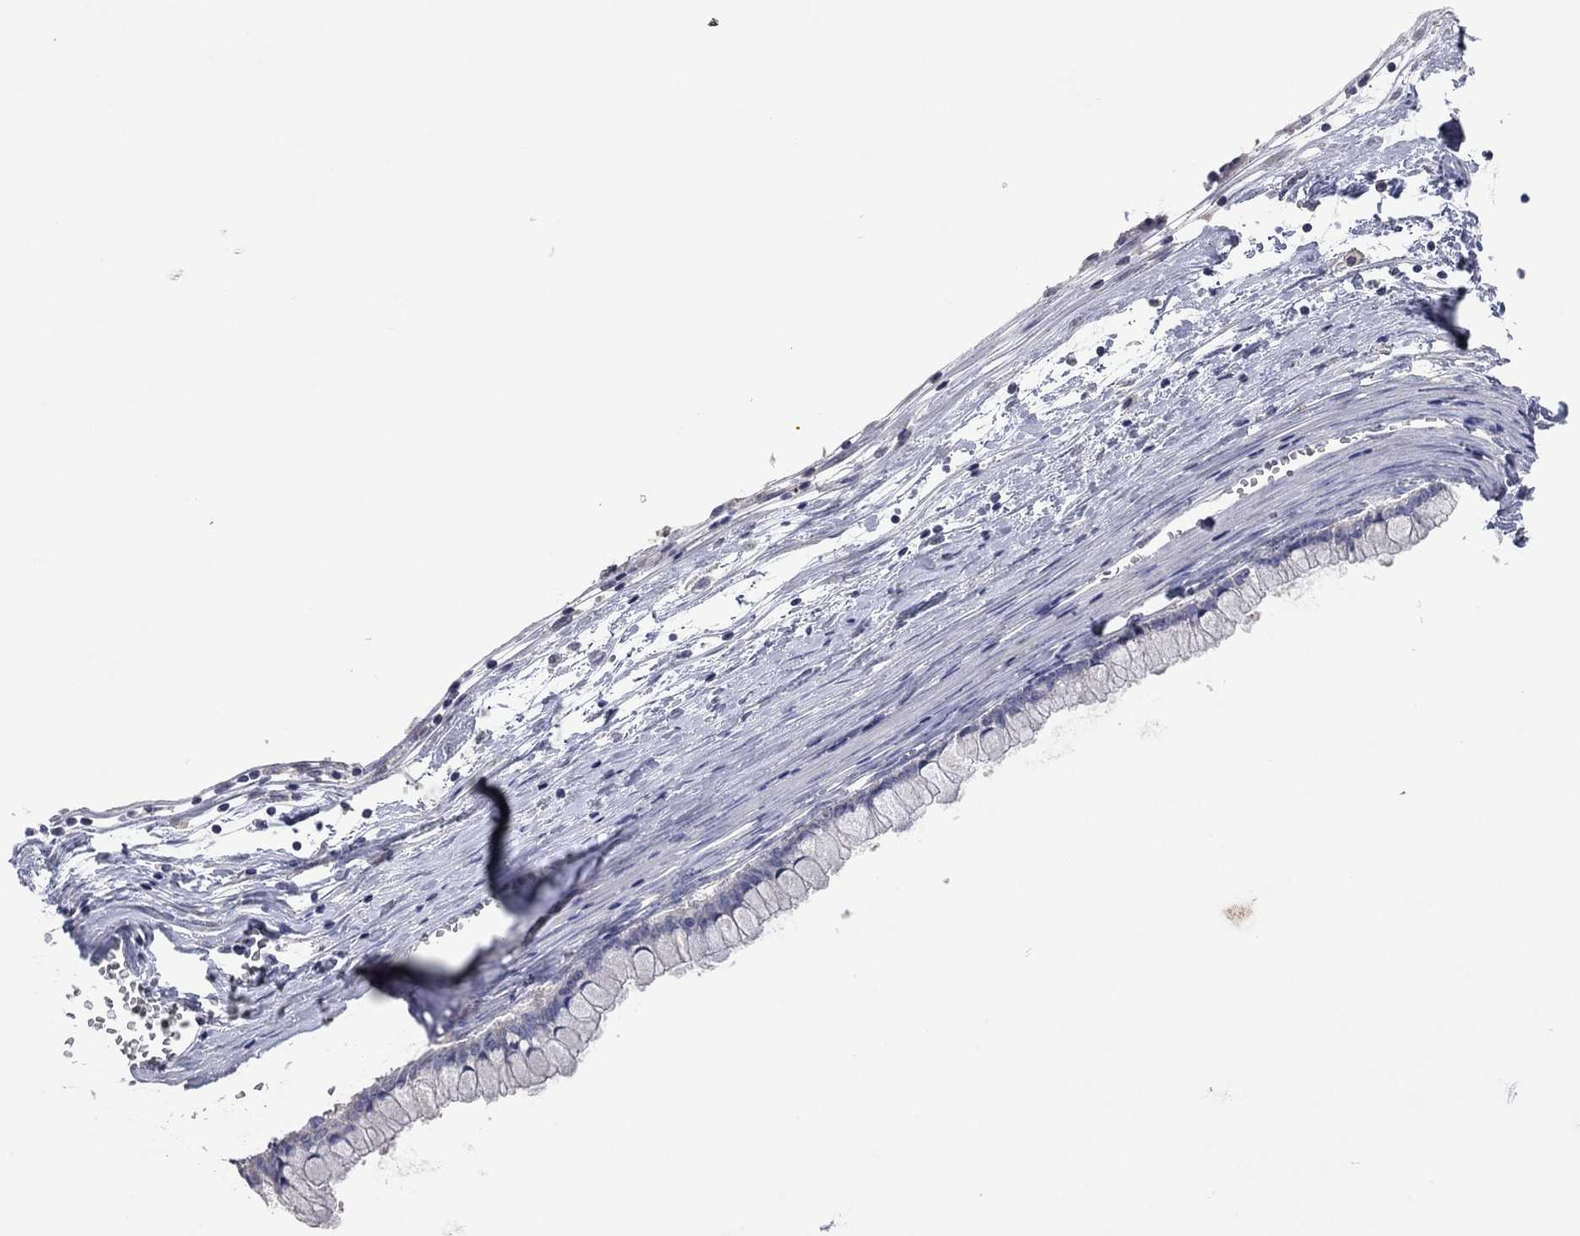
{"staining": {"intensity": "negative", "quantity": "none", "location": "none"}, "tissue": "ovarian cancer", "cell_type": "Tumor cells", "image_type": "cancer", "snomed": [{"axis": "morphology", "description": "Cystadenocarcinoma, mucinous, NOS"}, {"axis": "topography", "description": "Ovary"}], "caption": "An IHC micrograph of mucinous cystadenocarcinoma (ovarian) is shown. There is no staining in tumor cells of mucinous cystadenocarcinoma (ovarian). (Immunohistochemistry (ihc), brightfield microscopy, high magnification).", "gene": "MMP13", "patient": {"sex": "female", "age": 67}}